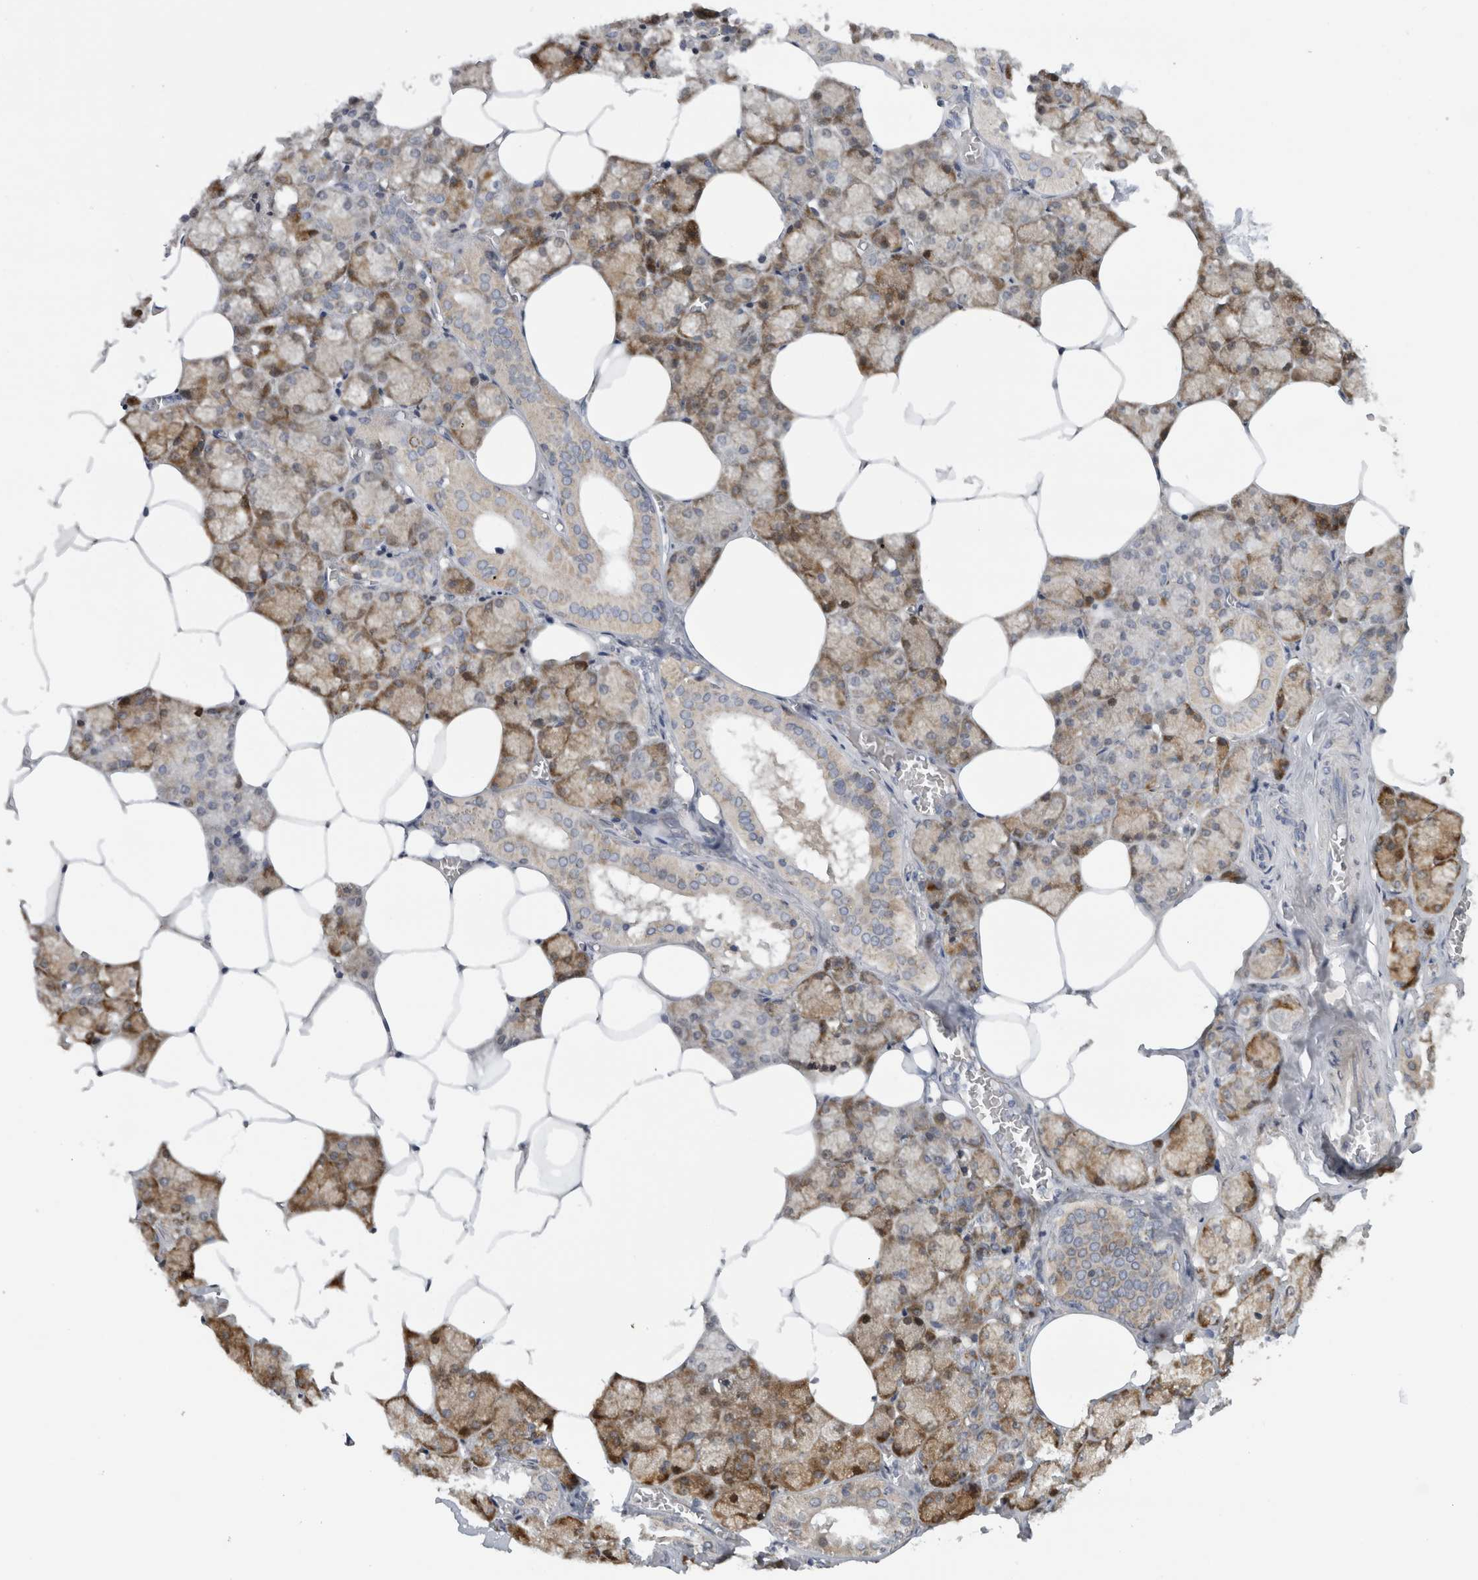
{"staining": {"intensity": "moderate", "quantity": "25%-75%", "location": "cytoplasmic/membranous,nuclear"}, "tissue": "salivary gland", "cell_type": "Glandular cells", "image_type": "normal", "snomed": [{"axis": "morphology", "description": "Normal tissue, NOS"}, {"axis": "topography", "description": "Salivary gland"}], "caption": "This image displays immunohistochemistry staining of benign human salivary gland, with medium moderate cytoplasmic/membranous,nuclear expression in approximately 25%-75% of glandular cells.", "gene": "DYRK2", "patient": {"sex": "male", "age": 62}}